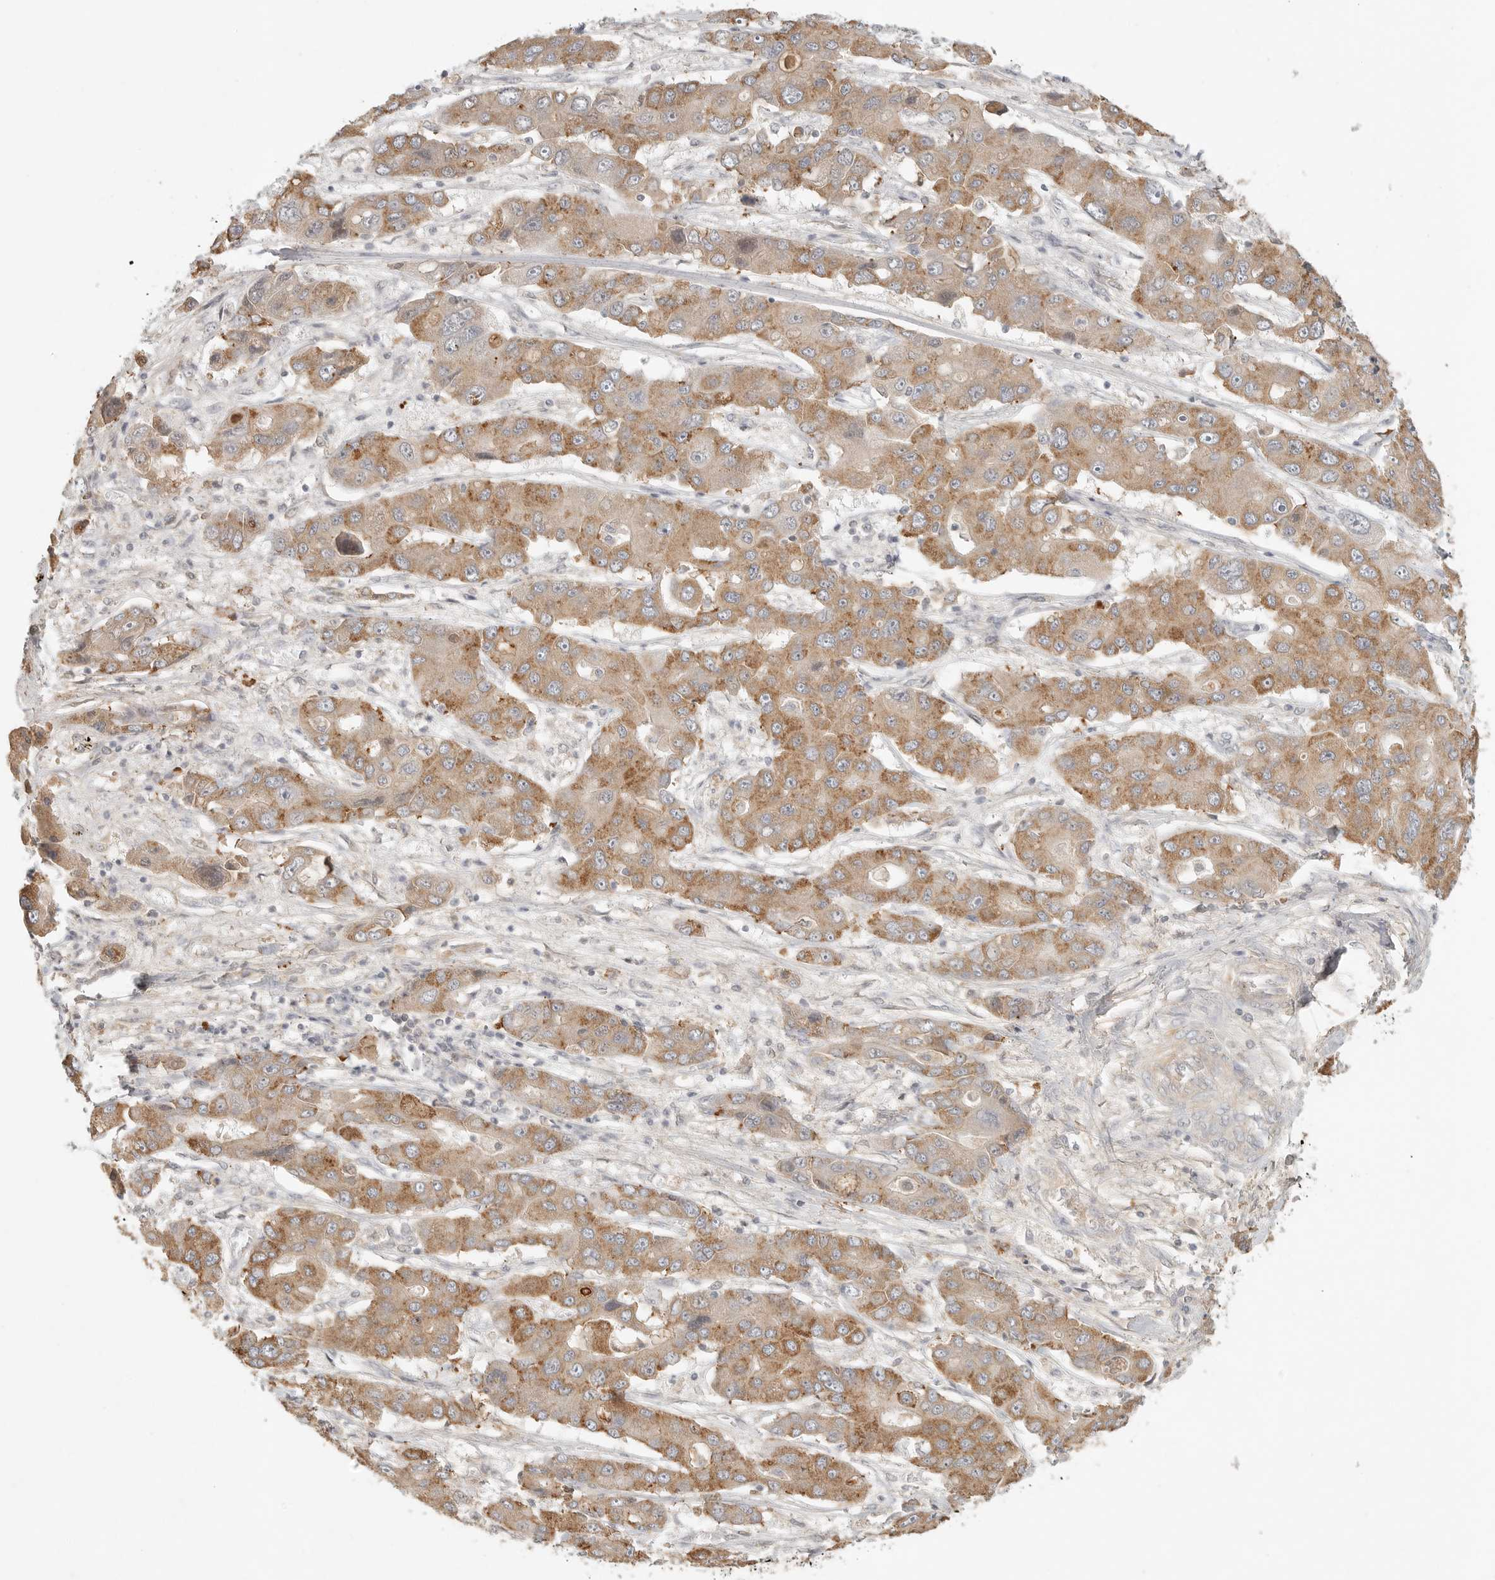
{"staining": {"intensity": "moderate", "quantity": ">75%", "location": "cytoplasmic/membranous"}, "tissue": "liver cancer", "cell_type": "Tumor cells", "image_type": "cancer", "snomed": [{"axis": "morphology", "description": "Cholangiocarcinoma"}, {"axis": "topography", "description": "Liver"}], "caption": "A medium amount of moderate cytoplasmic/membranous positivity is present in approximately >75% of tumor cells in liver cholangiocarcinoma tissue.", "gene": "SLC25A36", "patient": {"sex": "male", "age": 67}}